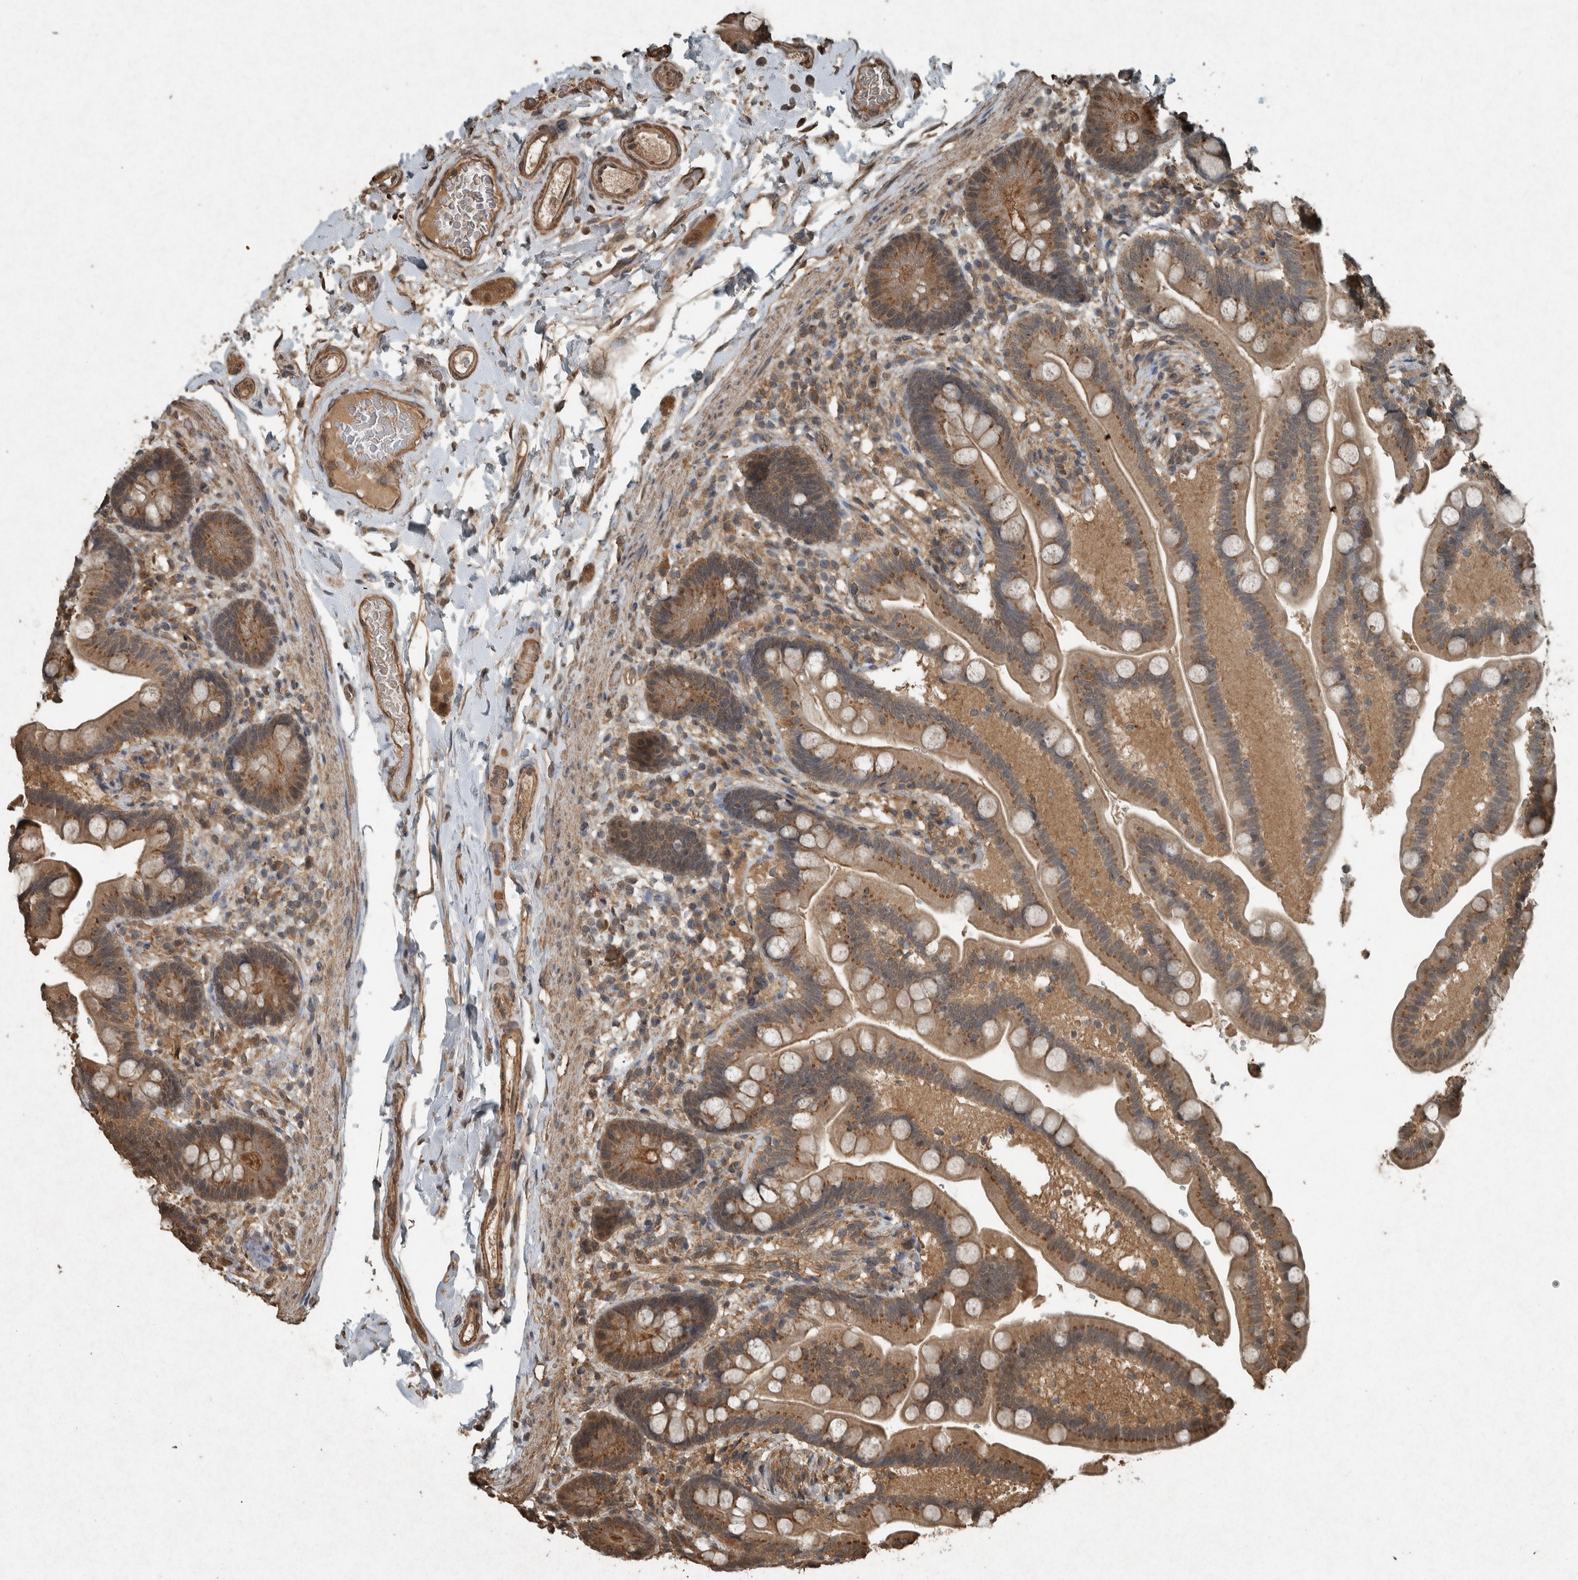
{"staining": {"intensity": "moderate", "quantity": ">75%", "location": "cytoplasmic/membranous"}, "tissue": "colon", "cell_type": "Endothelial cells", "image_type": "normal", "snomed": [{"axis": "morphology", "description": "Normal tissue, NOS"}, {"axis": "topography", "description": "Smooth muscle"}, {"axis": "topography", "description": "Colon"}], "caption": "Immunohistochemistry (IHC) histopathology image of unremarkable colon: human colon stained using immunohistochemistry demonstrates medium levels of moderate protein expression localized specifically in the cytoplasmic/membranous of endothelial cells, appearing as a cytoplasmic/membranous brown color.", "gene": "ARHGEF12", "patient": {"sex": "male", "age": 73}}